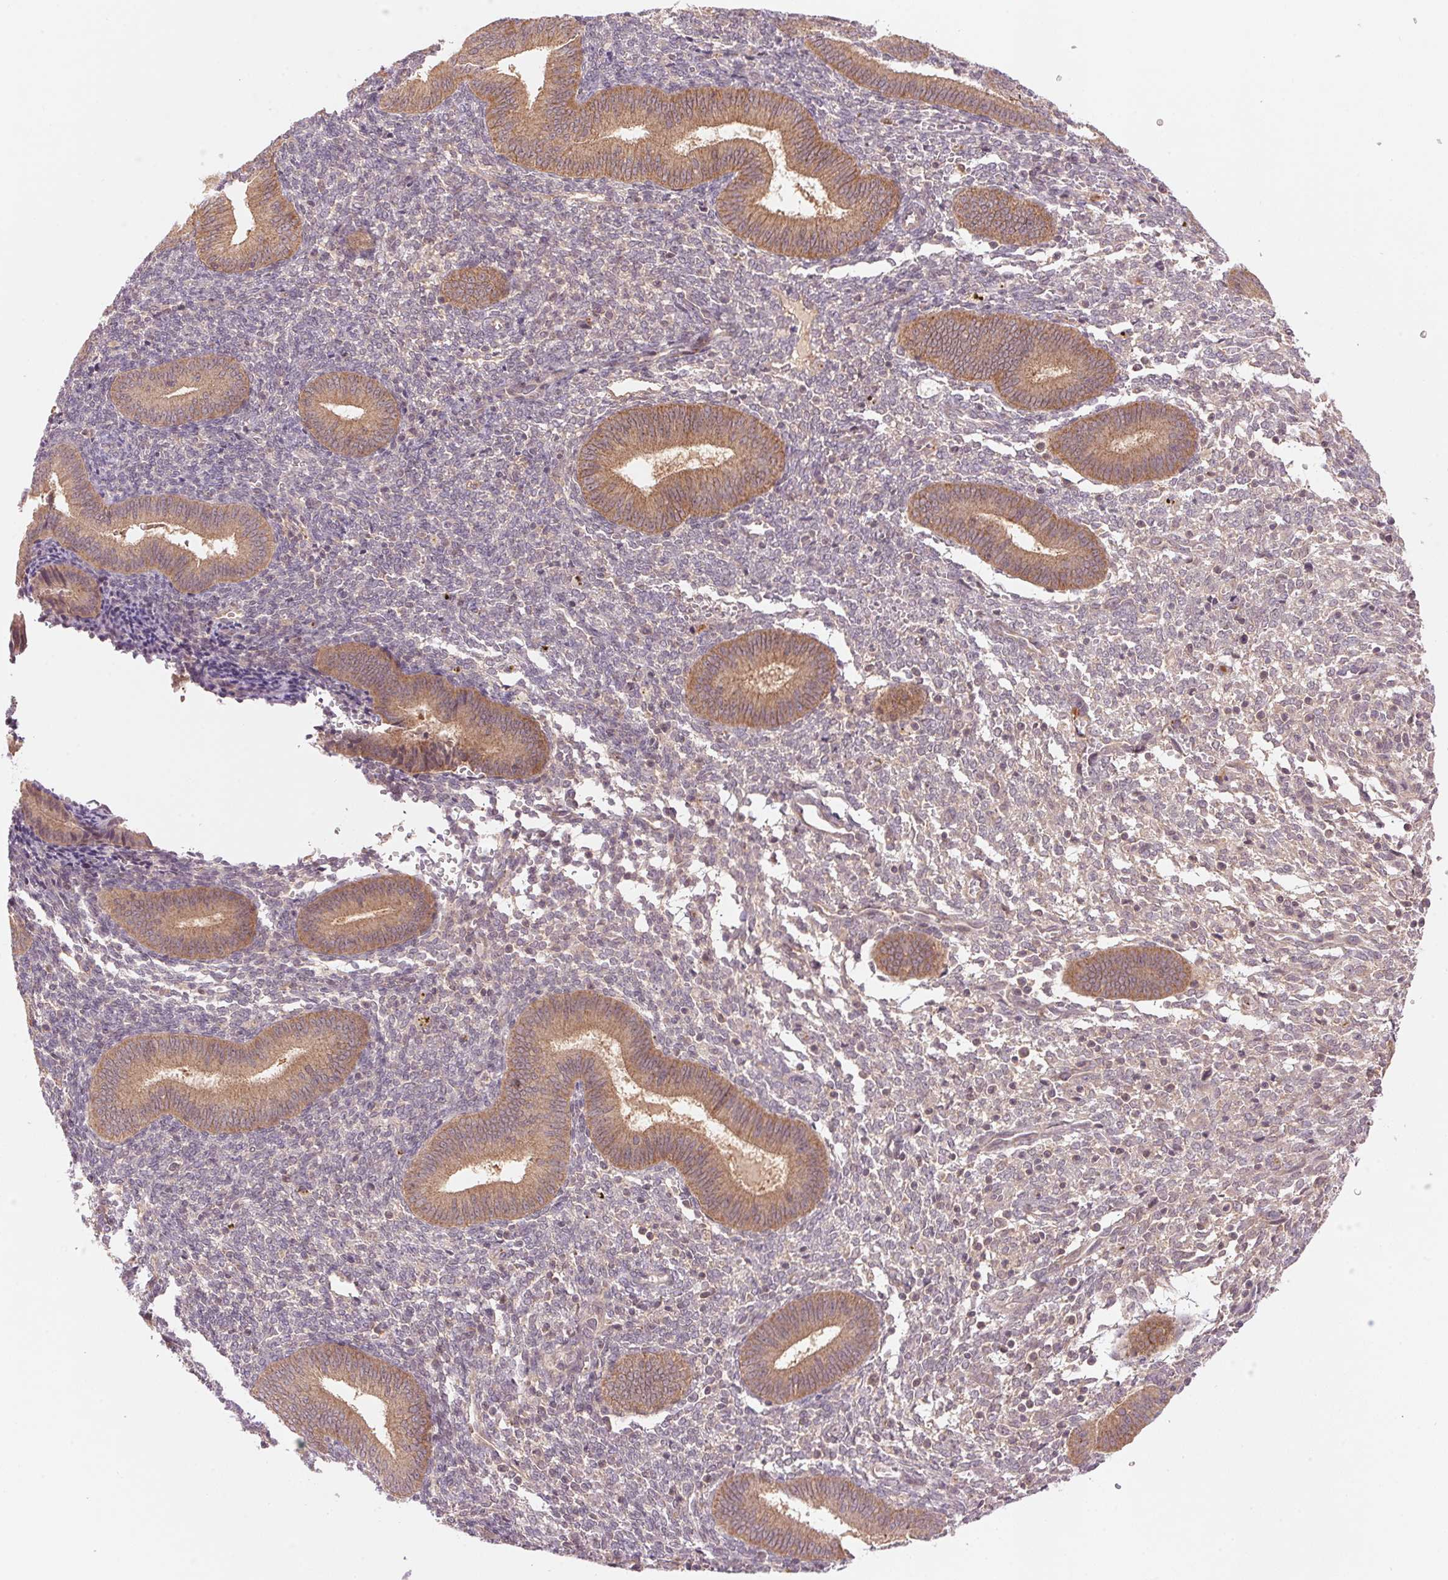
{"staining": {"intensity": "weak", "quantity": "25%-75%", "location": "cytoplasmic/membranous"}, "tissue": "endometrium", "cell_type": "Cells in endometrial stroma", "image_type": "normal", "snomed": [{"axis": "morphology", "description": "Normal tissue, NOS"}, {"axis": "topography", "description": "Endometrium"}], "caption": "Cells in endometrial stroma show low levels of weak cytoplasmic/membranous staining in about 25%-75% of cells in benign human endometrium.", "gene": "BNIP5", "patient": {"sex": "female", "age": 25}}